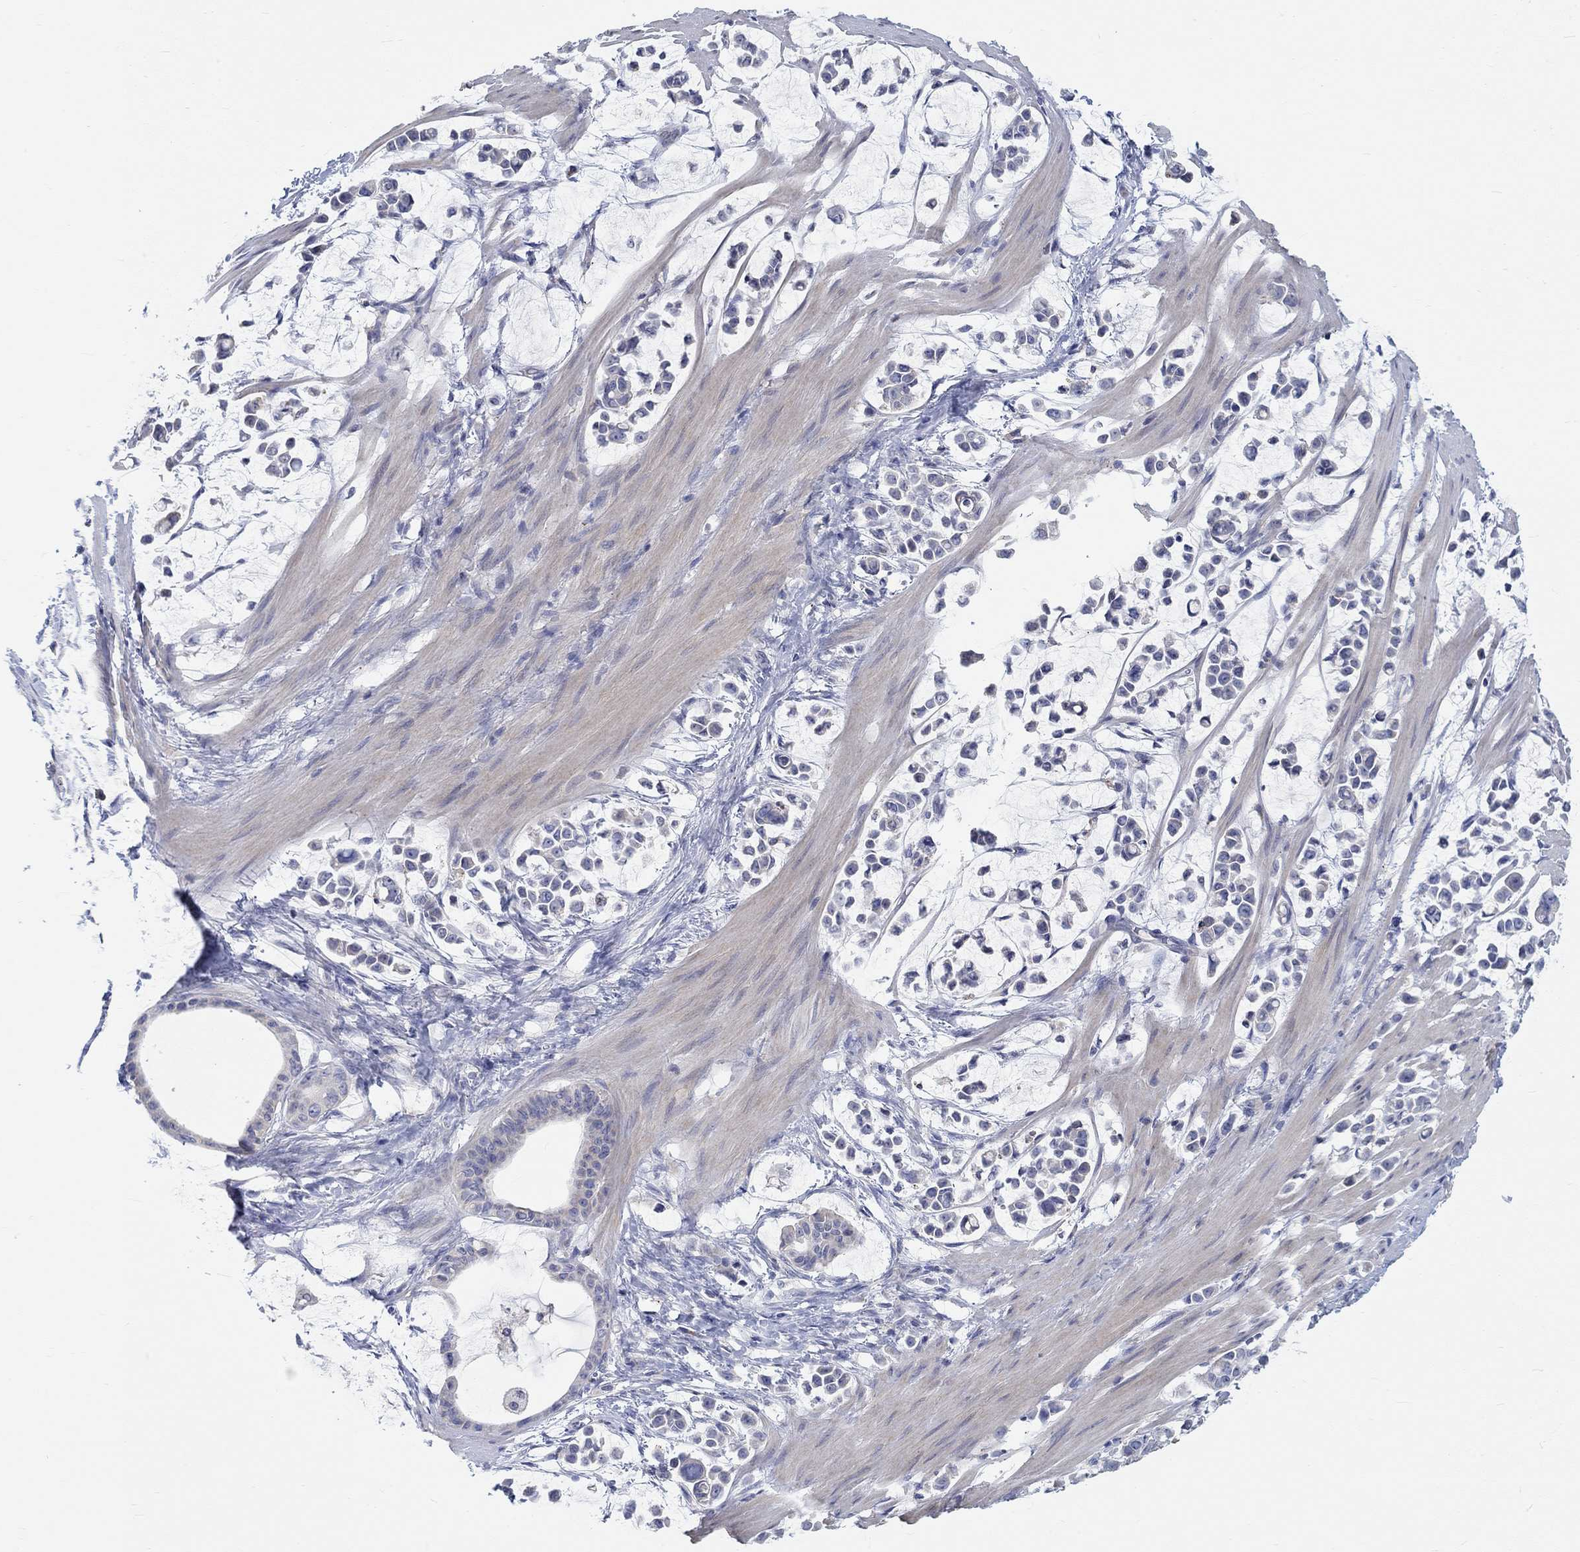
{"staining": {"intensity": "negative", "quantity": "none", "location": "none"}, "tissue": "stomach cancer", "cell_type": "Tumor cells", "image_type": "cancer", "snomed": [{"axis": "morphology", "description": "Adenocarcinoma, NOS"}, {"axis": "topography", "description": "Stomach"}], "caption": "There is no significant expression in tumor cells of stomach cancer.", "gene": "NAV3", "patient": {"sex": "male", "age": 82}}